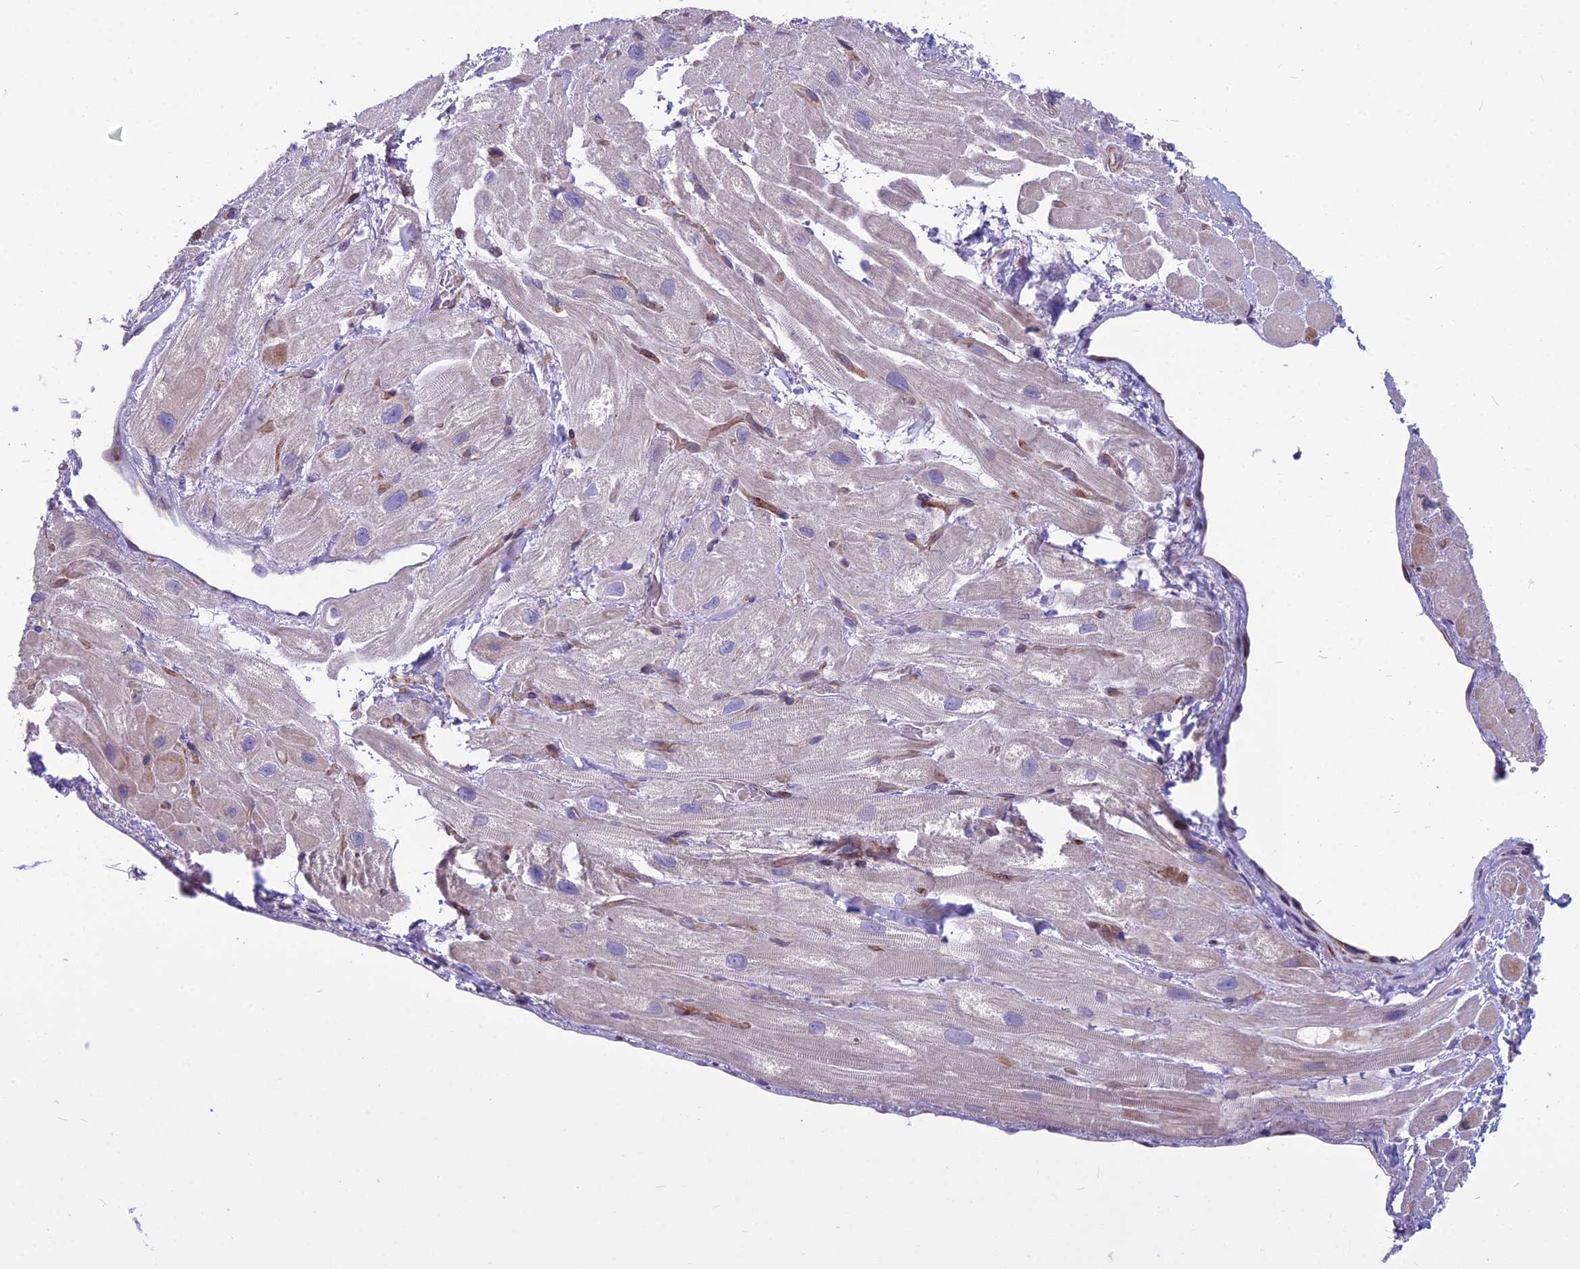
{"staining": {"intensity": "negative", "quantity": "none", "location": "none"}, "tissue": "heart muscle", "cell_type": "Cardiomyocytes", "image_type": "normal", "snomed": [{"axis": "morphology", "description": "Normal tissue, NOS"}, {"axis": "topography", "description": "Heart"}], "caption": "DAB immunohistochemical staining of benign heart muscle demonstrates no significant positivity in cardiomyocytes.", "gene": "PCDHB14", "patient": {"sex": "male", "age": 65}}